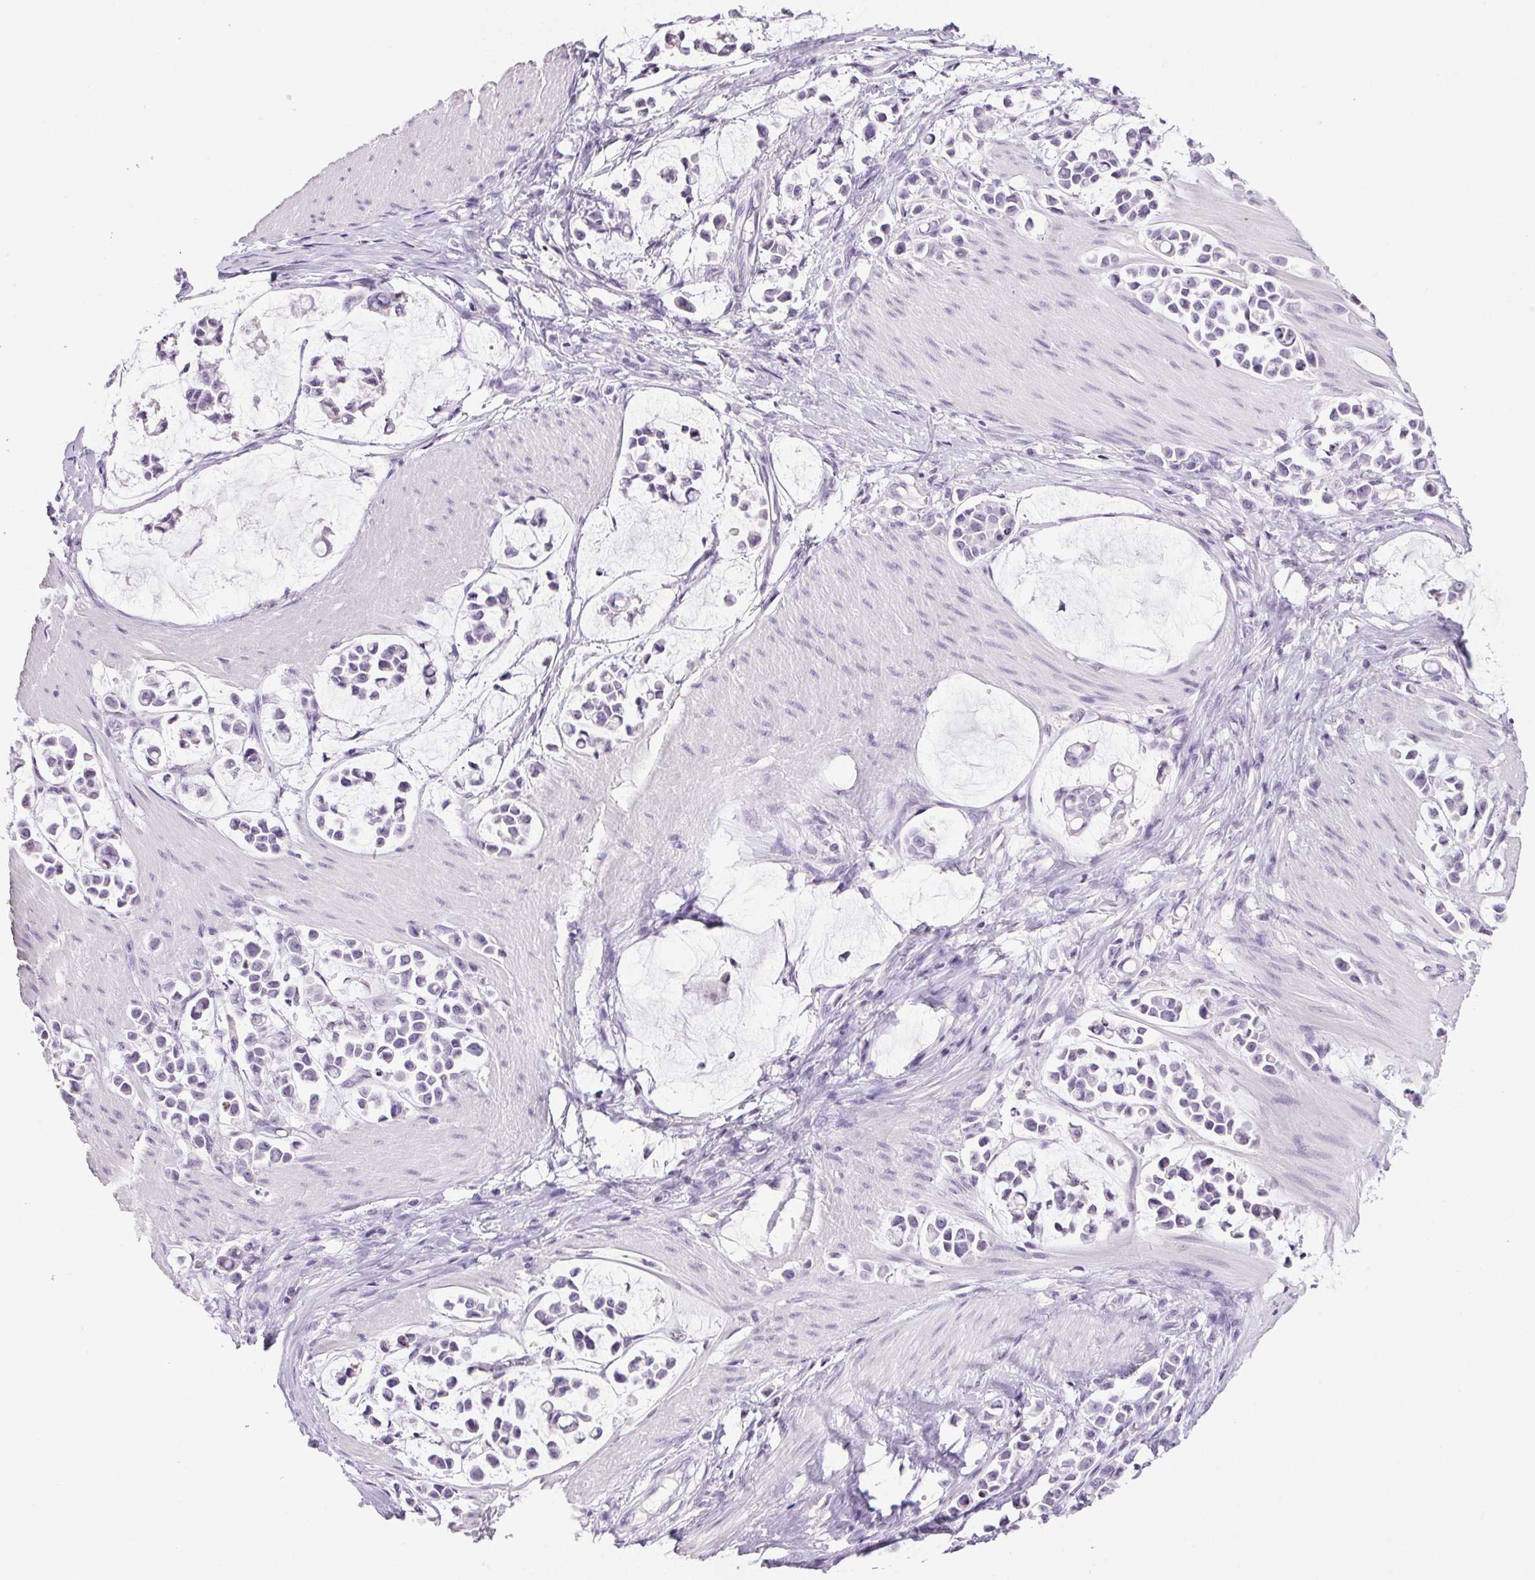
{"staining": {"intensity": "negative", "quantity": "none", "location": "none"}, "tissue": "stomach cancer", "cell_type": "Tumor cells", "image_type": "cancer", "snomed": [{"axis": "morphology", "description": "Adenocarcinoma, NOS"}, {"axis": "topography", "description": "Stomach"}], "caption": "The image demonstrates no significant positivity in tumor cells of stomach cancer.", "gene": "TMEM88B", "patient": {"sex": "male", "age": 82}}